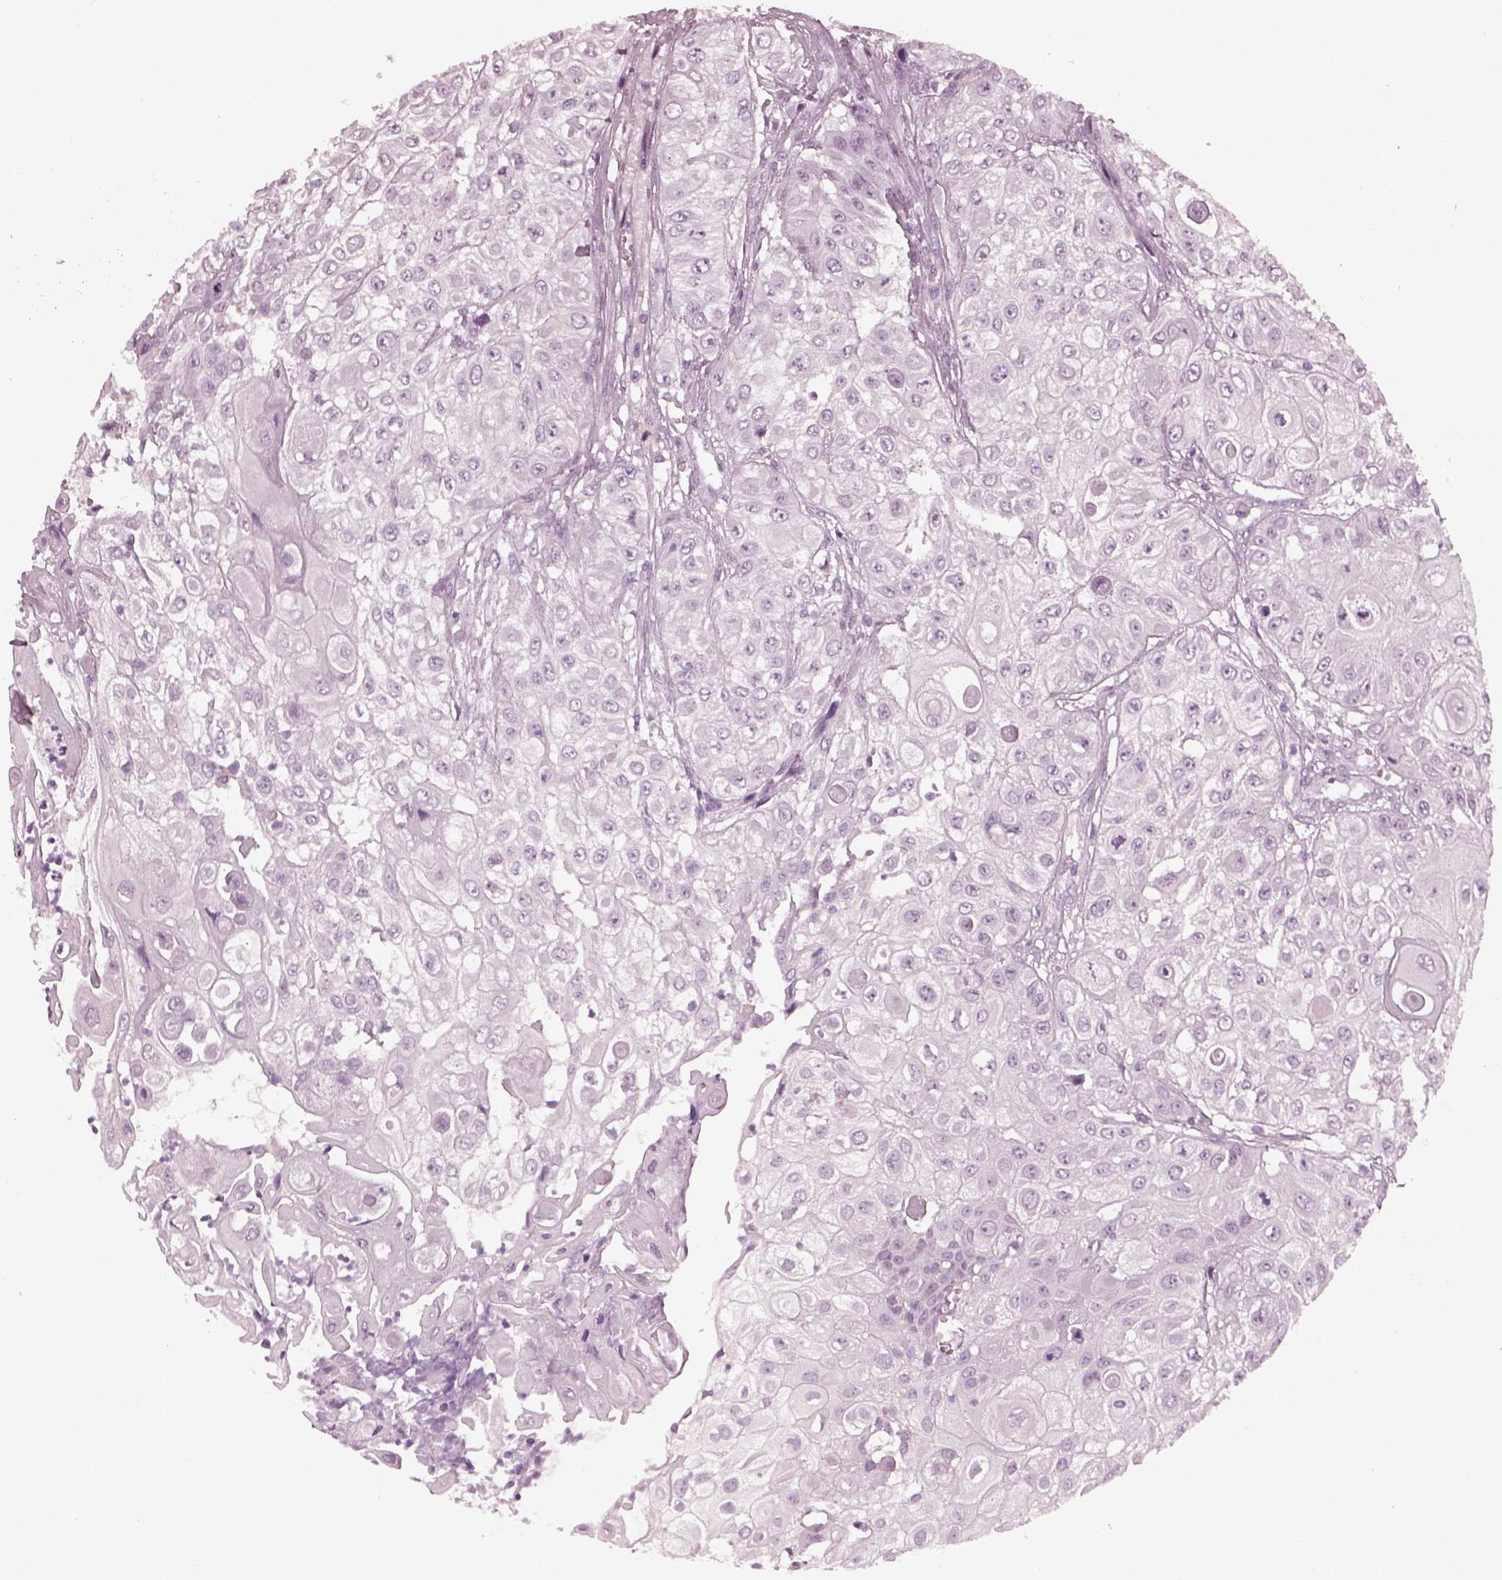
{"staining": {"intensity": "negative", "quantity": "none", "location": "none"}, "tissue": "urothelial cancer", "cell_type": "Tumor cells", "image_type": "cancer", "snomed": [{"axis": "morphology", "description": "Urothelial carcinoma, High grade"}, {"axis": "topography", "description": "Urinary bladder"}], "caption": "High-grade urothelial carcinoma stained for a protein using immunohistochemistry exhibits no staining tumor cells.", "gene": "SHTN1", "patient": {"sex": "female", "age": 79}}